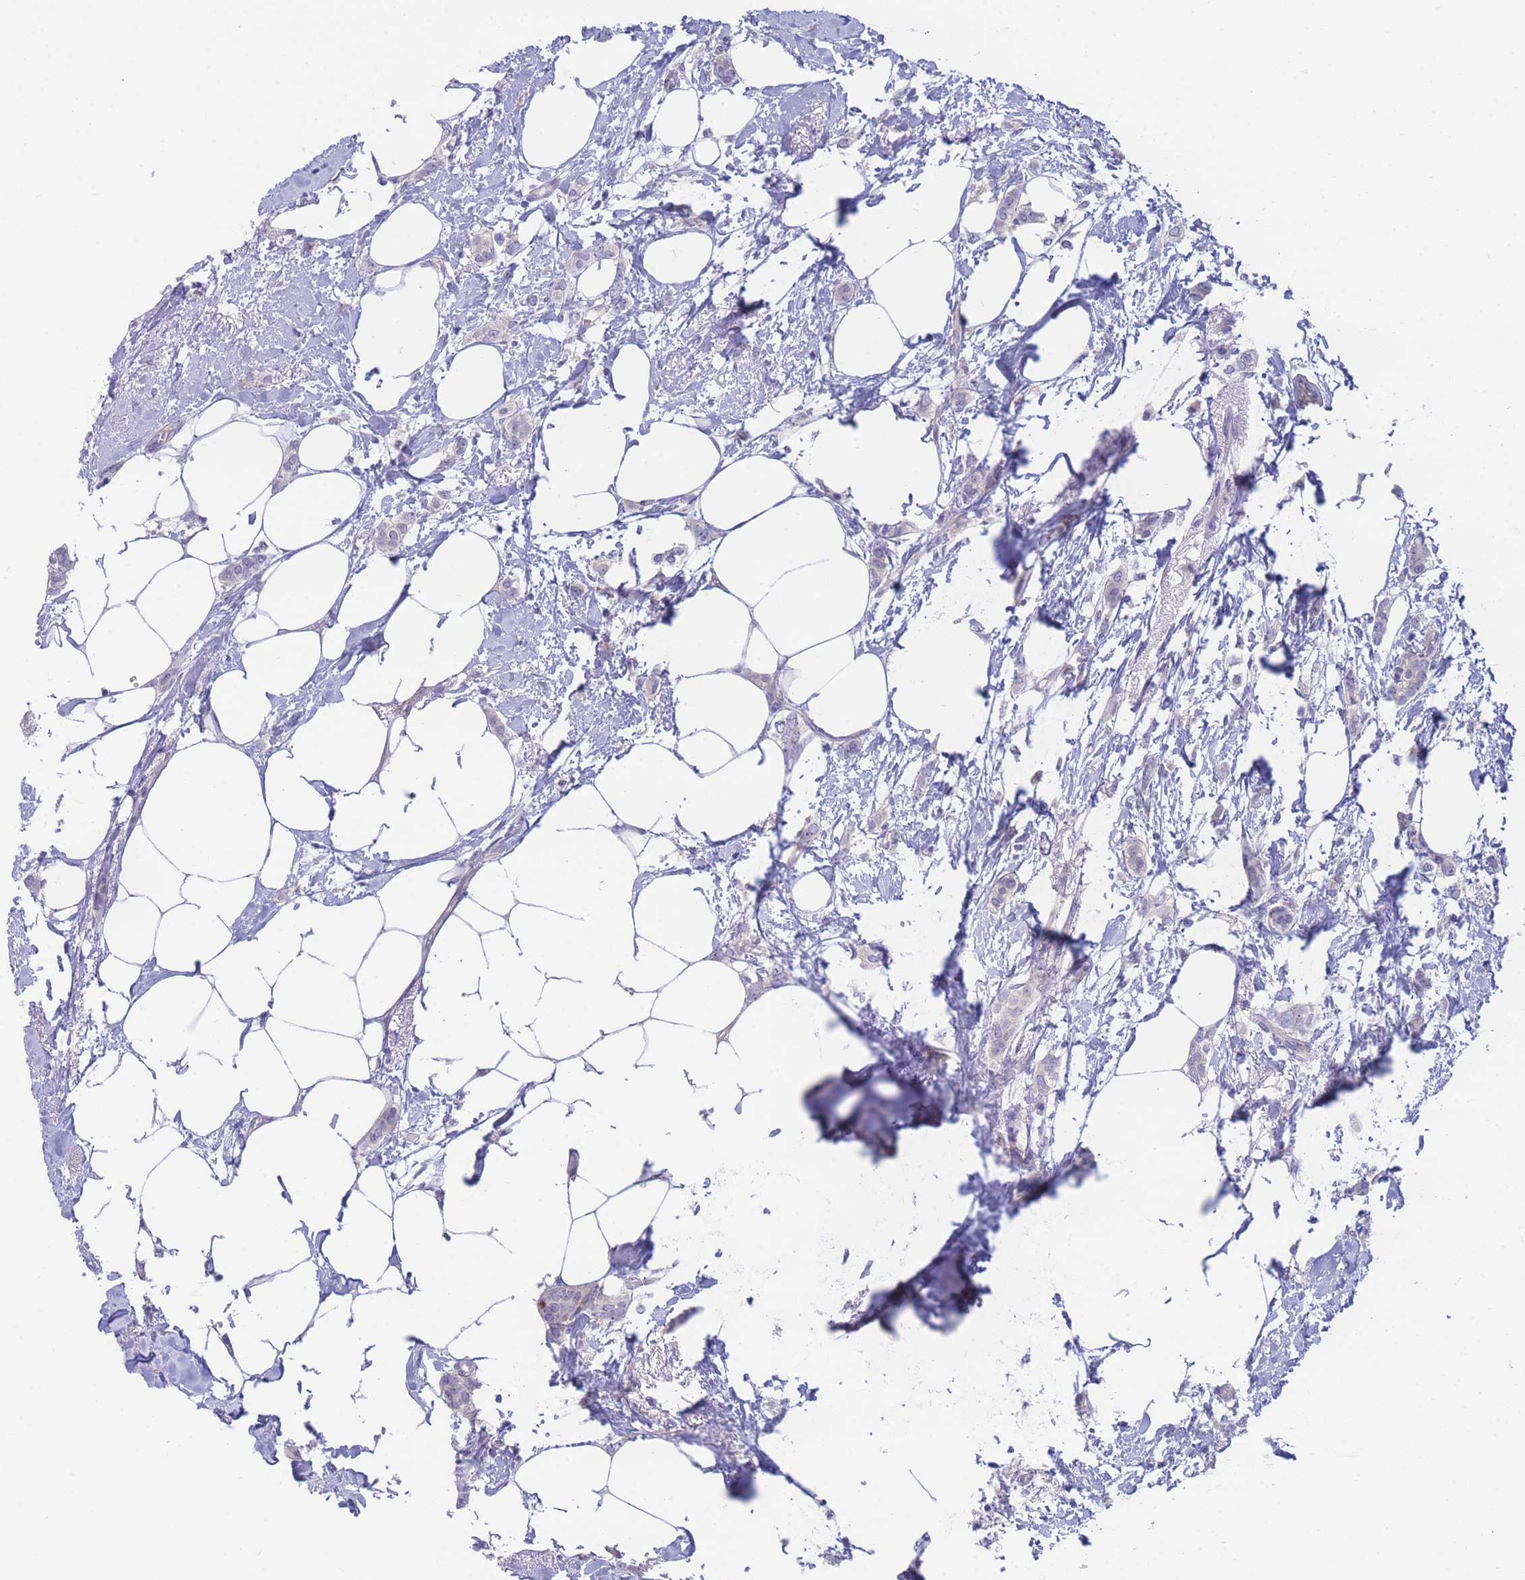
{"staining": {"intensity": "negative", "quantity": "none", "location": "none"}, "tissue": "breast cancer", "cell_type": "Tumor cells", "image_type": "cancer", "snomed": [{"axis": "morphology", "description": "Duct carcinoma"}, {"axis": "topography", "description": "Breast"}], "caption": "Tumor cells show no significant expression in breast cancer.", "gene": "SUGT1", "patient": {"sex": "female", "age": 72}}